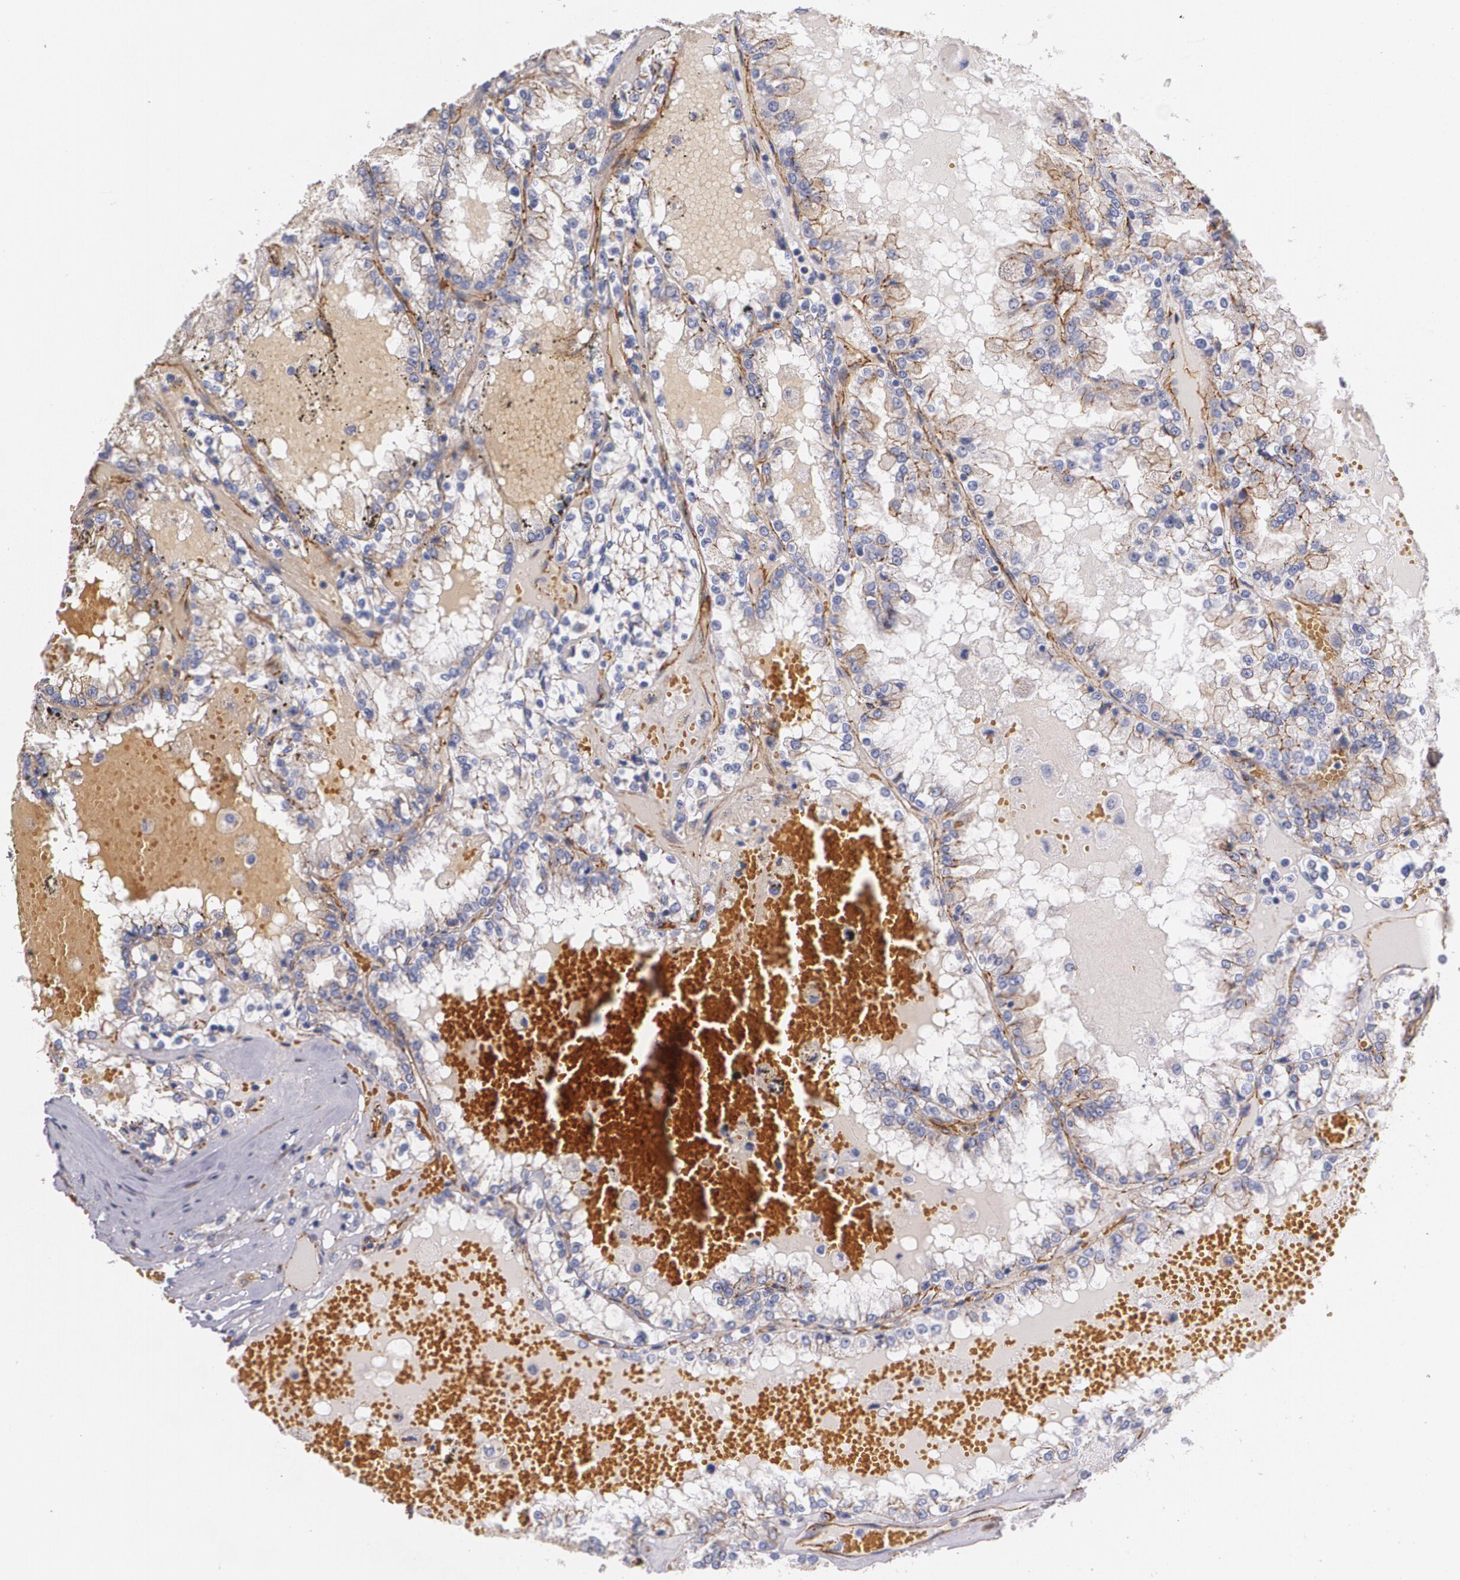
{"staining": {"intensity": "moderate", "quantity": "25%-75%", "location": "cytoplasmic/membranous"}, "tissue": "renal cancer", "cell_type": "Tumor cells", "image_type": "cancer", "snomed": [{"axis": "morphology", "description": "Adenocarcinoma, NOS"}, {"axis": "topography", "description": "Kidney"}], "caption": "Renal cancer (adenocarcinoma) stained with DAB (3,3'-diaminobenzidine) immunohistochemistry (IHC) displays medium levels of moderate cytoplasmic/membranous positivity in approximately 25%-75% of tumor cells.", "gene": "TJP1", "patient": {"sex": "female", "age": 56}}